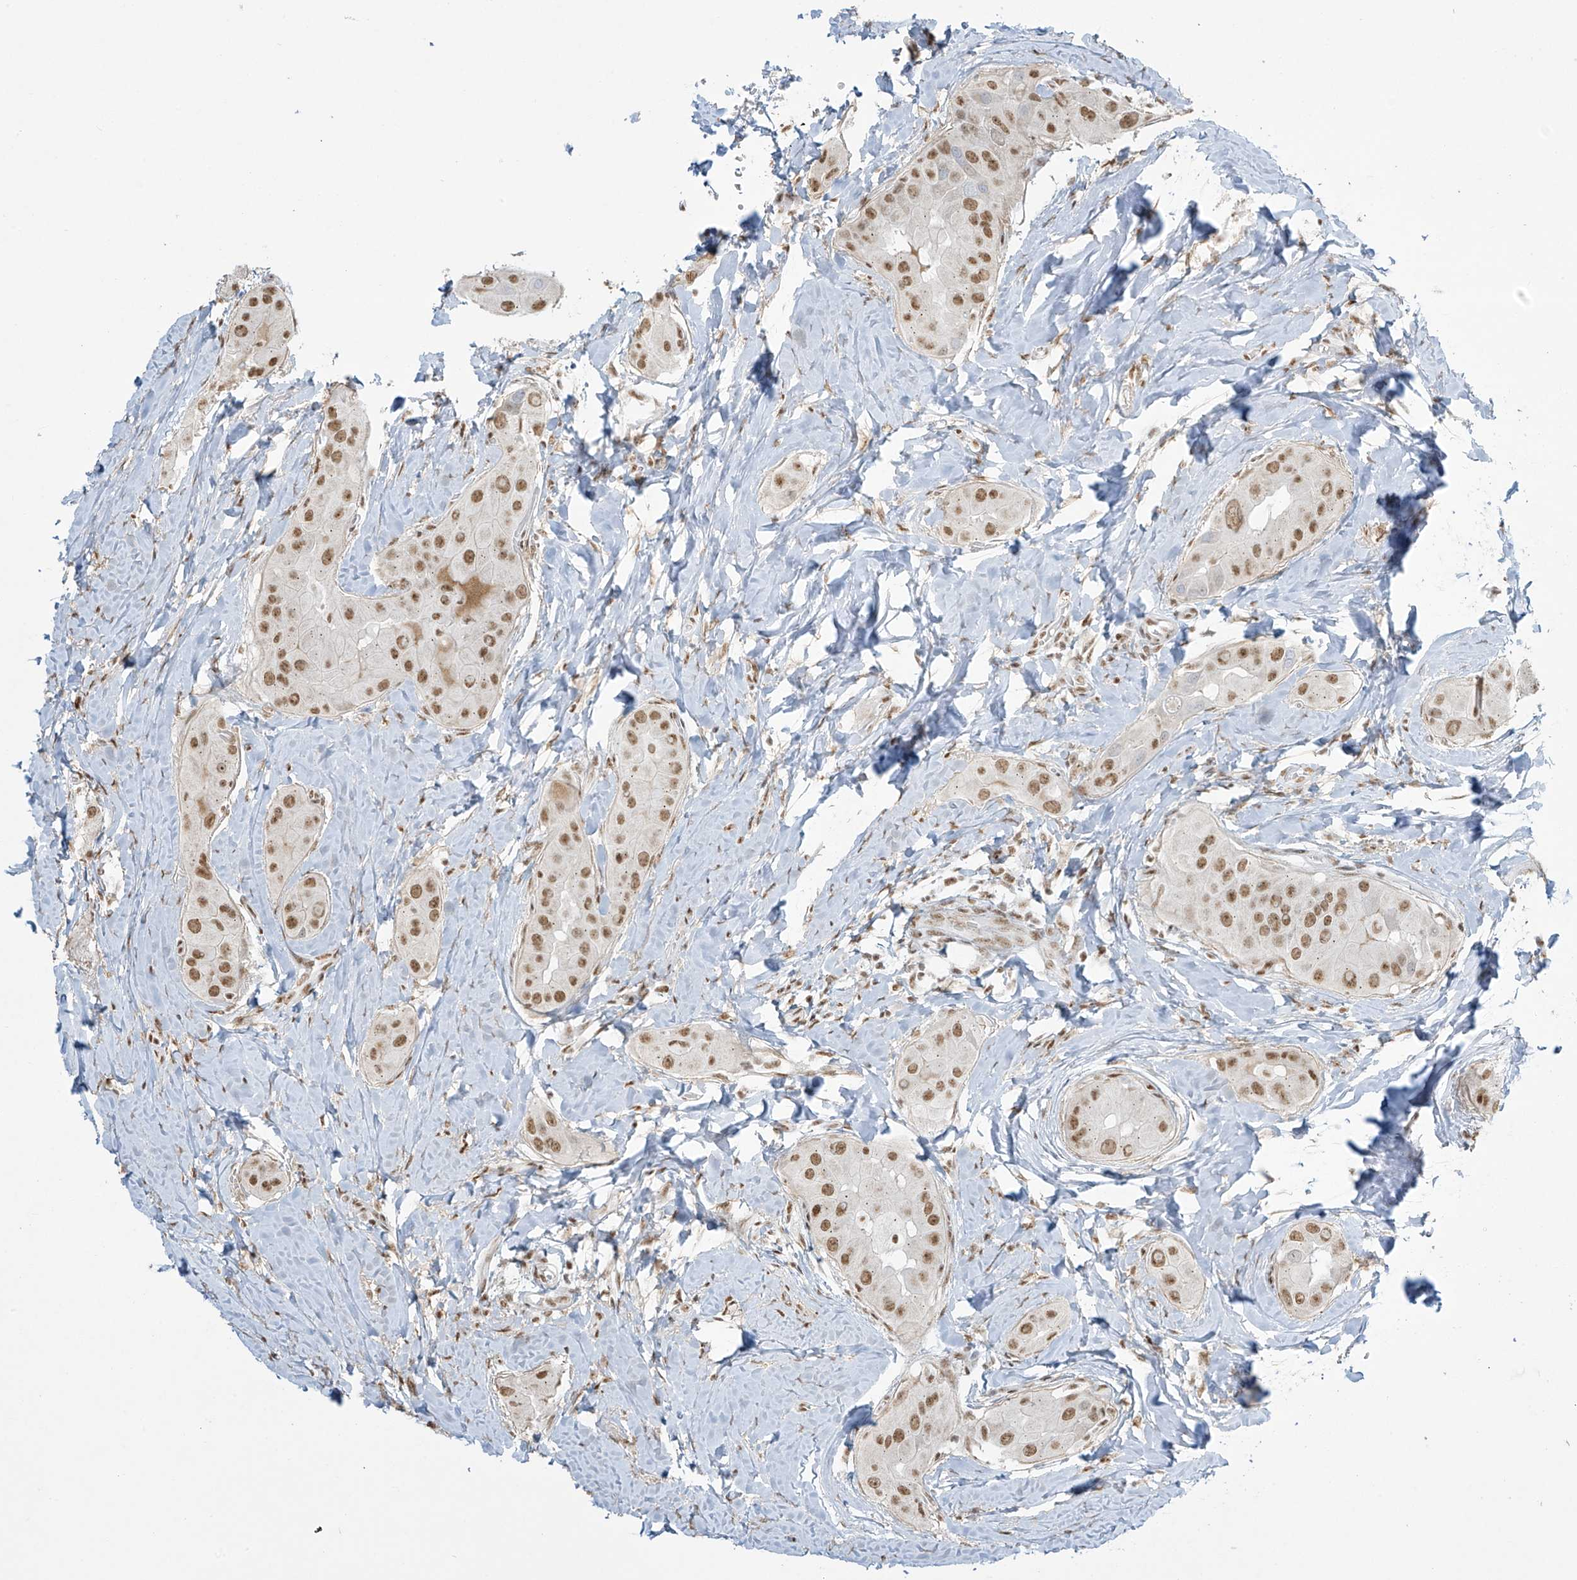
{"staining": {"intensity": "moderate", "quantity": ">75%", "location": "nuclear"}, "tissue": "thyroid cancer", "cell_type": "Tumor cells", "image_type": "cancer", "snomed": [{"axis": "morphology", "description": "Papillary adenocarcinoma, NOS"}, {"axis": "topography", "description": "Thyroid gland"}], "caption": "An IHC histopathology image of neoplastic tissue is shown. Protein staining in brown shows moderate nuclear positivity in thyroid papillary adenocarcinoma within tumor cells.", "gene": "MS4A6A", "patient": {"sex": "male", "age": 33}}